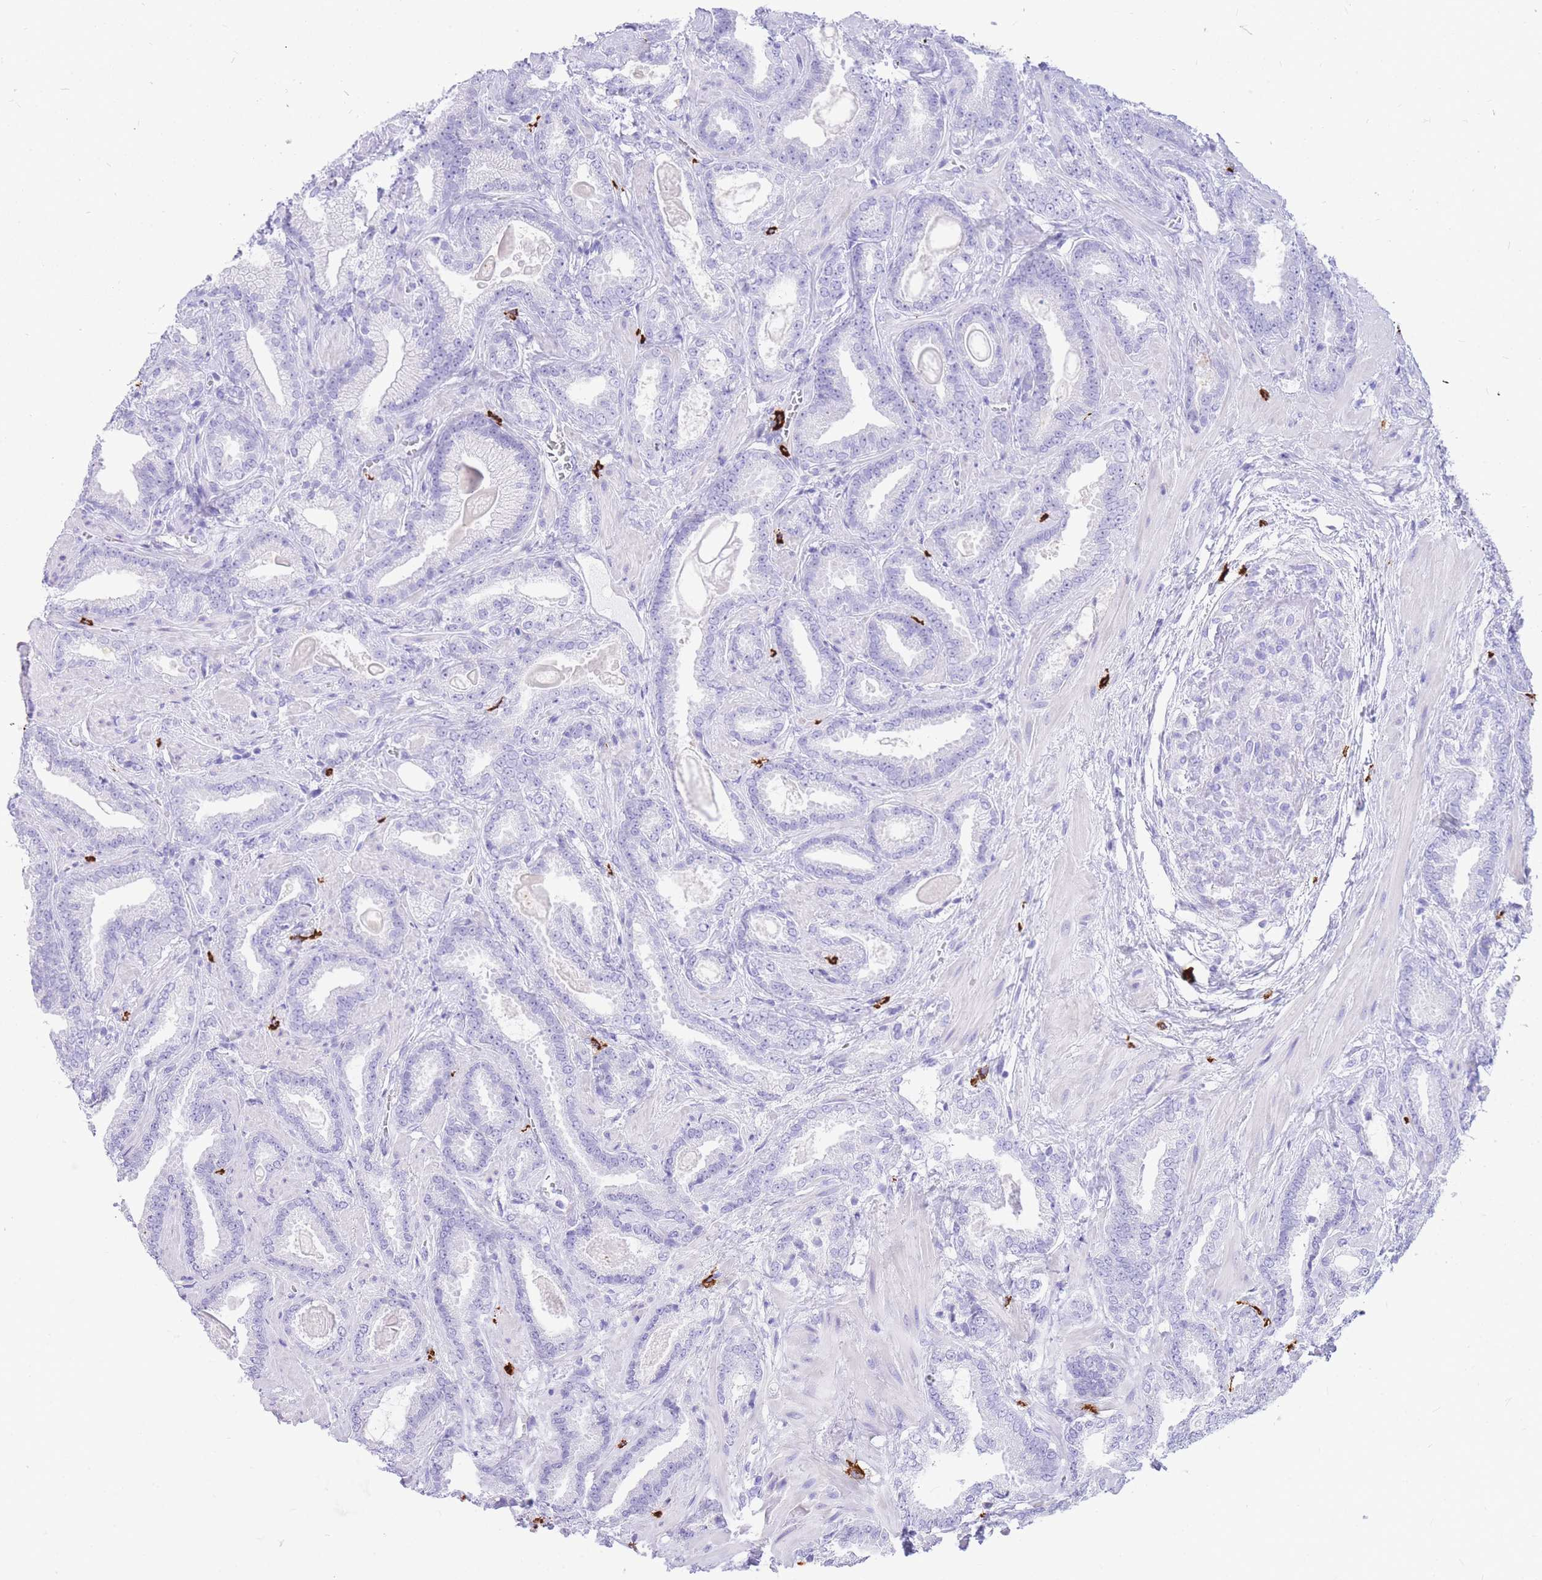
{"staining": {"intensity": "negative", "quantity": "none", "location": "none"}, "tissue": "prostate cancer", "cell_type": "Tumor cells", "image_type": "cancer", "snomed": [{"axis": "morphology", "description": "Adenocarcinoma, Low grade"}, {"axis": "topography", "description": "Prostate"}], "caption": "Immunohistochemistry (IHC) histopathology image of prostate low-grade adenocarcinoma stained for a protein (brown), which demonstrates no positivity in tumor cells.", "gene": "HERC1", "patient": {"sex": "male", "age": 62}}